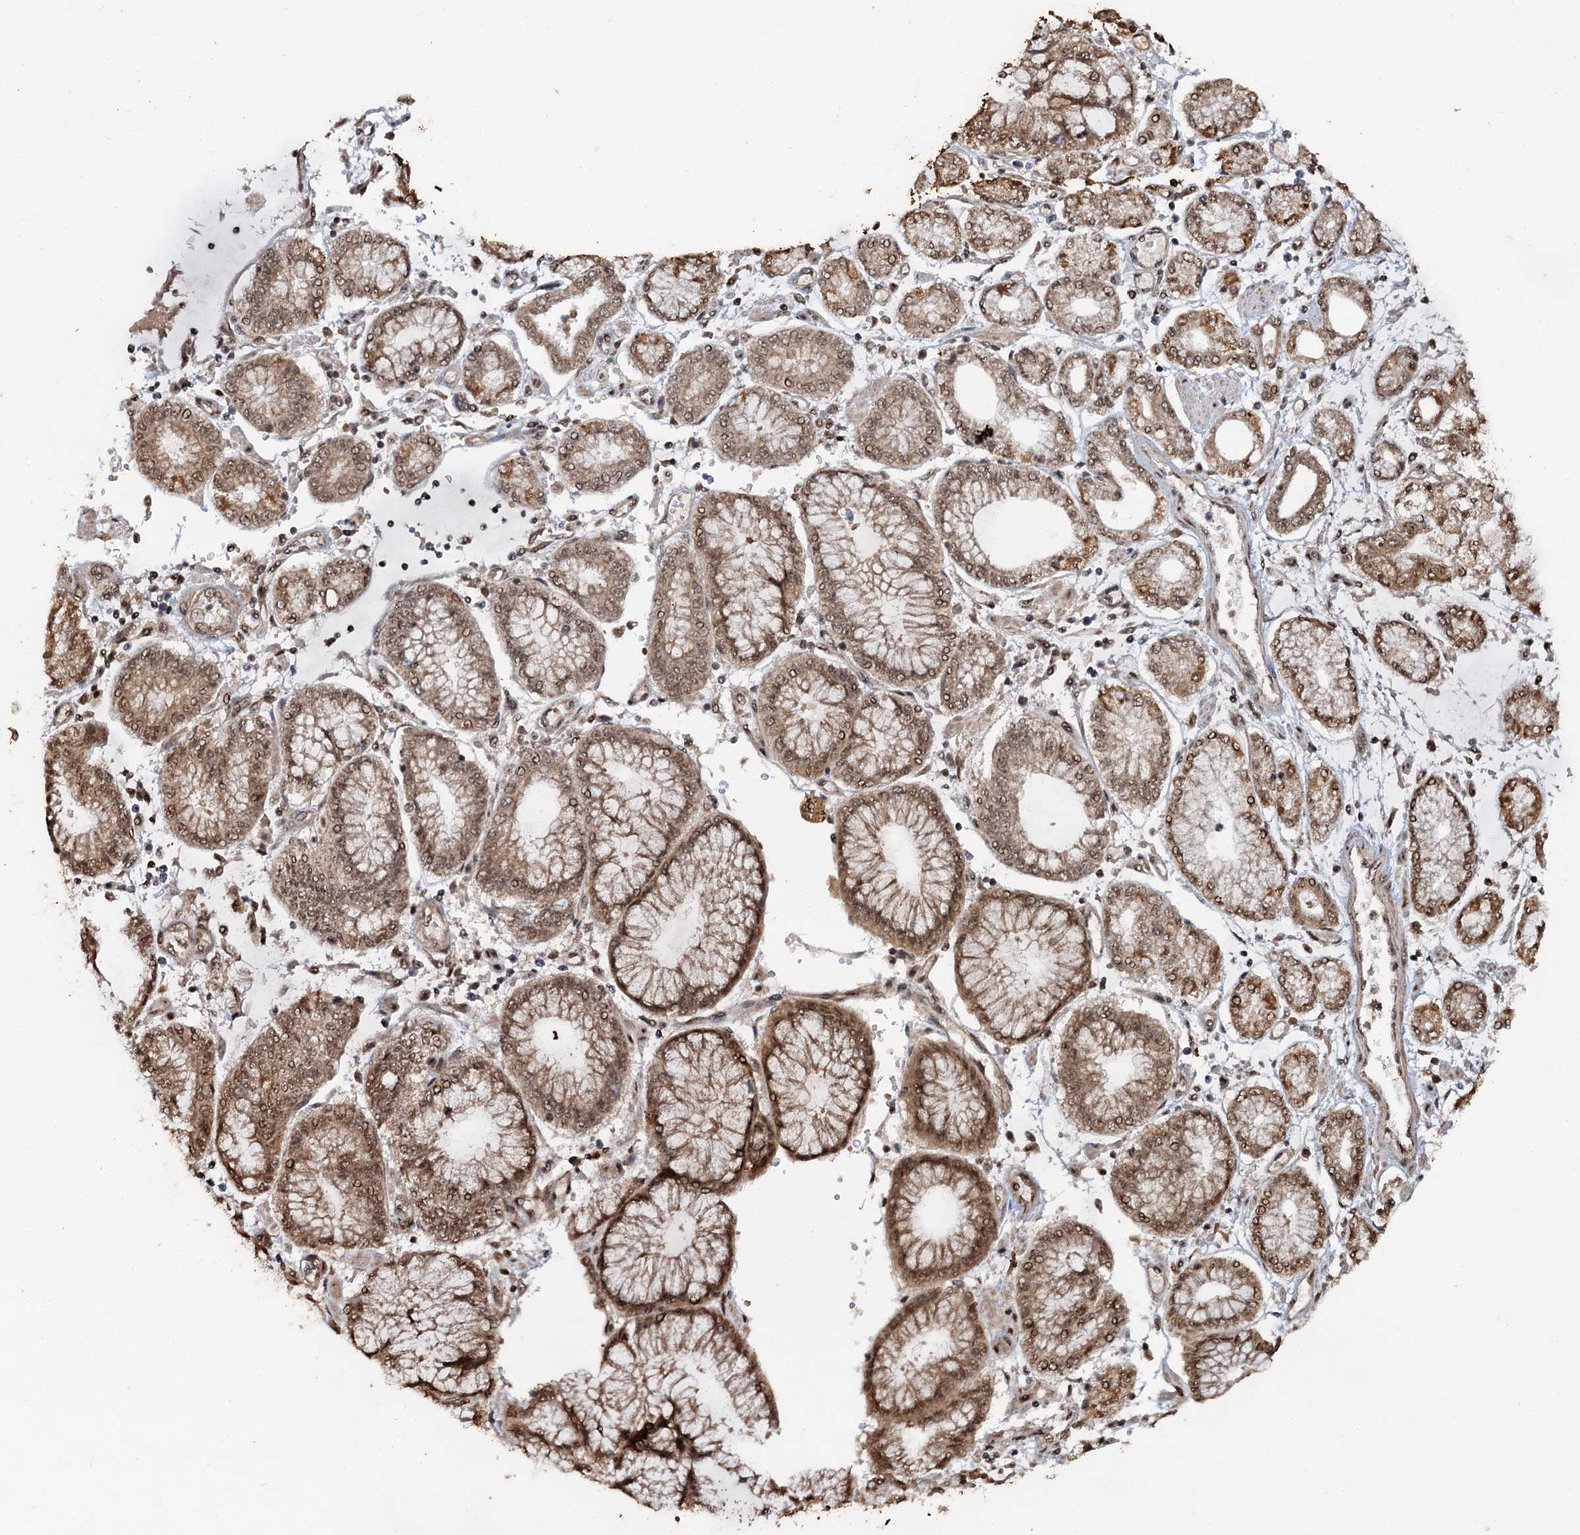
{"staining": {"intensity": "moderate", "quantity": ">75%", "location": "cytoplasmic/membranous,nuclear"}, "tissue": "stomach cancer", "cell_type": "Tumor cells", "image_type": "cancer", "snomed": [{"axis": "morphology", "description": "Adenocarcinoma, NOS"}, {"axis": "topography", "description": "Stomach"}], "caption": "The photomicrograph reveals immunohistochemical staining of stomach adenocarcinoma. There is moderate cytoplasmic/membranous and nuclear staining is identified in about >75% of tumor cells. (Brightfield microscopy of DAB IHC at high magnification).", "gene": "REP15", "patient": {"sex": "male", "age": 76}}